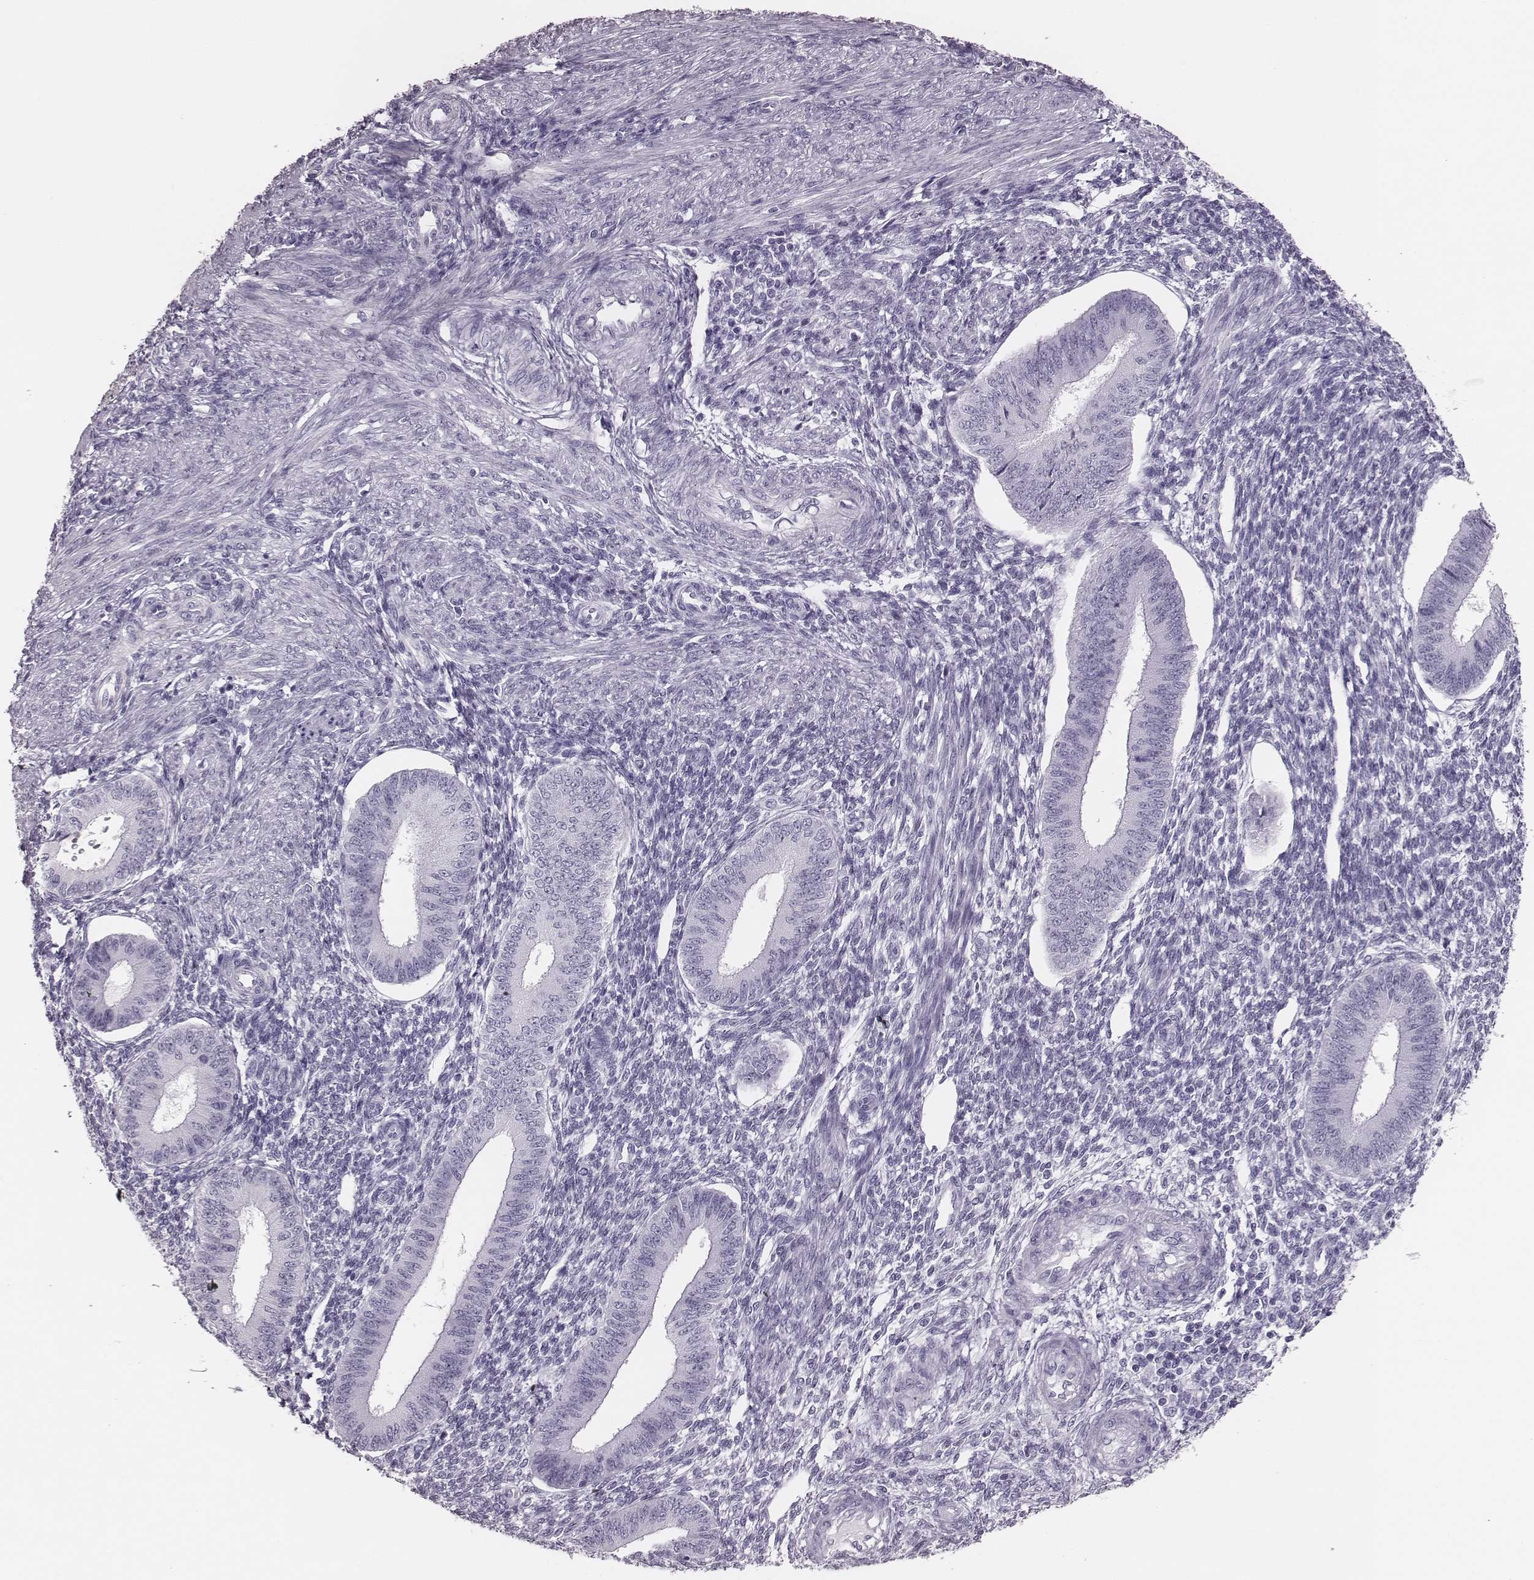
{"staining": {"intensity": "negative", "quantity": "none", "location": "none"}, "tissue": "endometrium", "cell_type": "Cells in endometrial stroma", "image_type": "normal", "snomed": [{"axis": "morphology", "description": "Normal tissue, NOS"}, {"axis": "topography", "description": "Endometrium"}], "caption": "Human endometrium stained for a protein using IHC displays no positivity in cells in endometrial stroma.", "gene": "H1", "patient": {"sex": "female", "age": 39}}